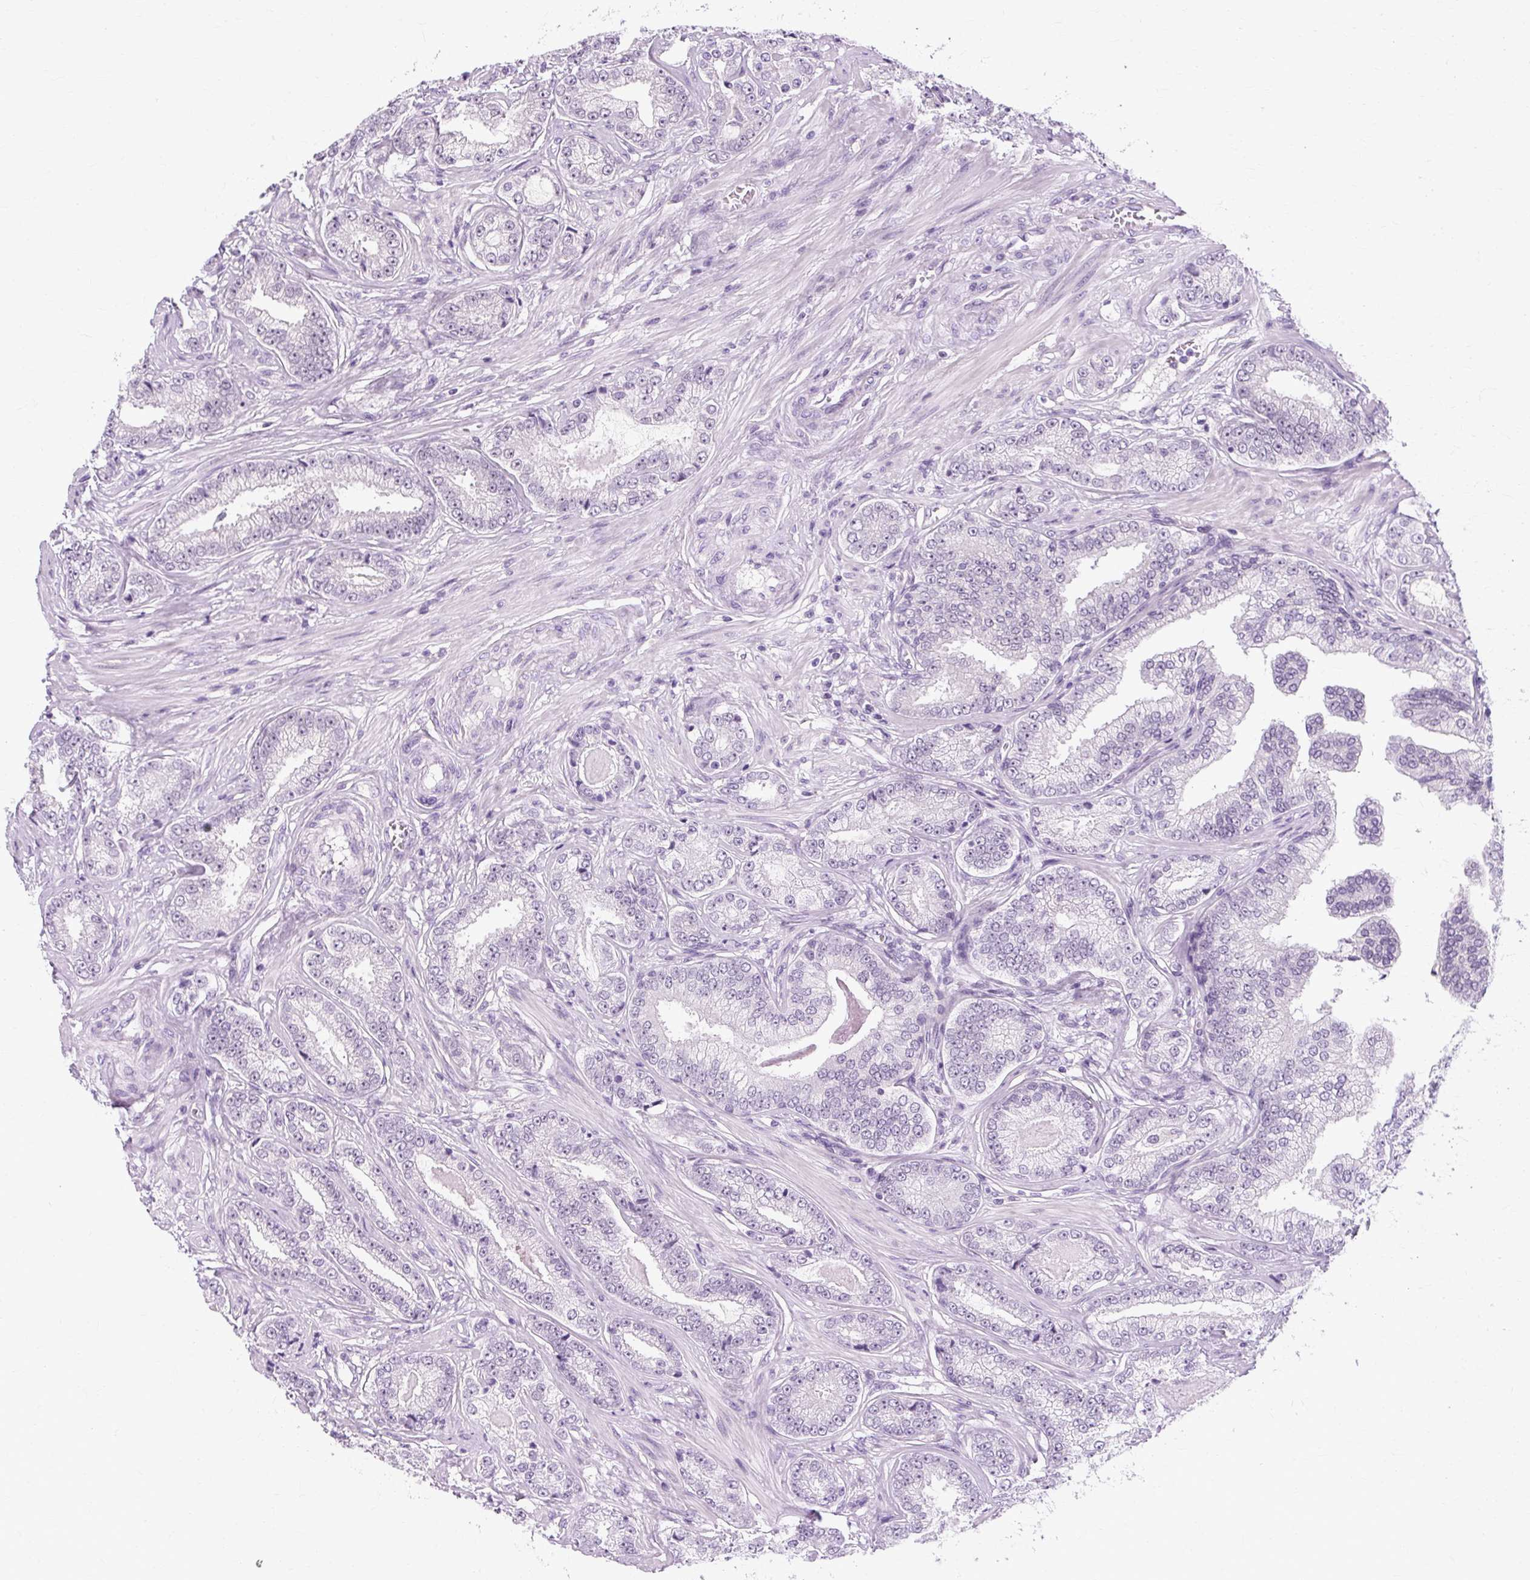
{"staining": {"intensity": "negative", "quantity": "none", "location": "none"}, "tissue": "prostate cancer", "cell_type": "Tumor cells", "image_type": "cancer", "snomed": [{"axis": "morphology", "description": "Adenocarcinoma, Low grade"}, {"axis": "topography", "description": "Prostate"}], "caption": "High power microscopy photomicrograph of an immunohistochemistry (IHC) histopathology image of prostate low-grade adenocarcinoma, revealing no significant positivity in tumor cells.", "gene": "RYBP", "patient": {"sex": "male", "age": 61}}